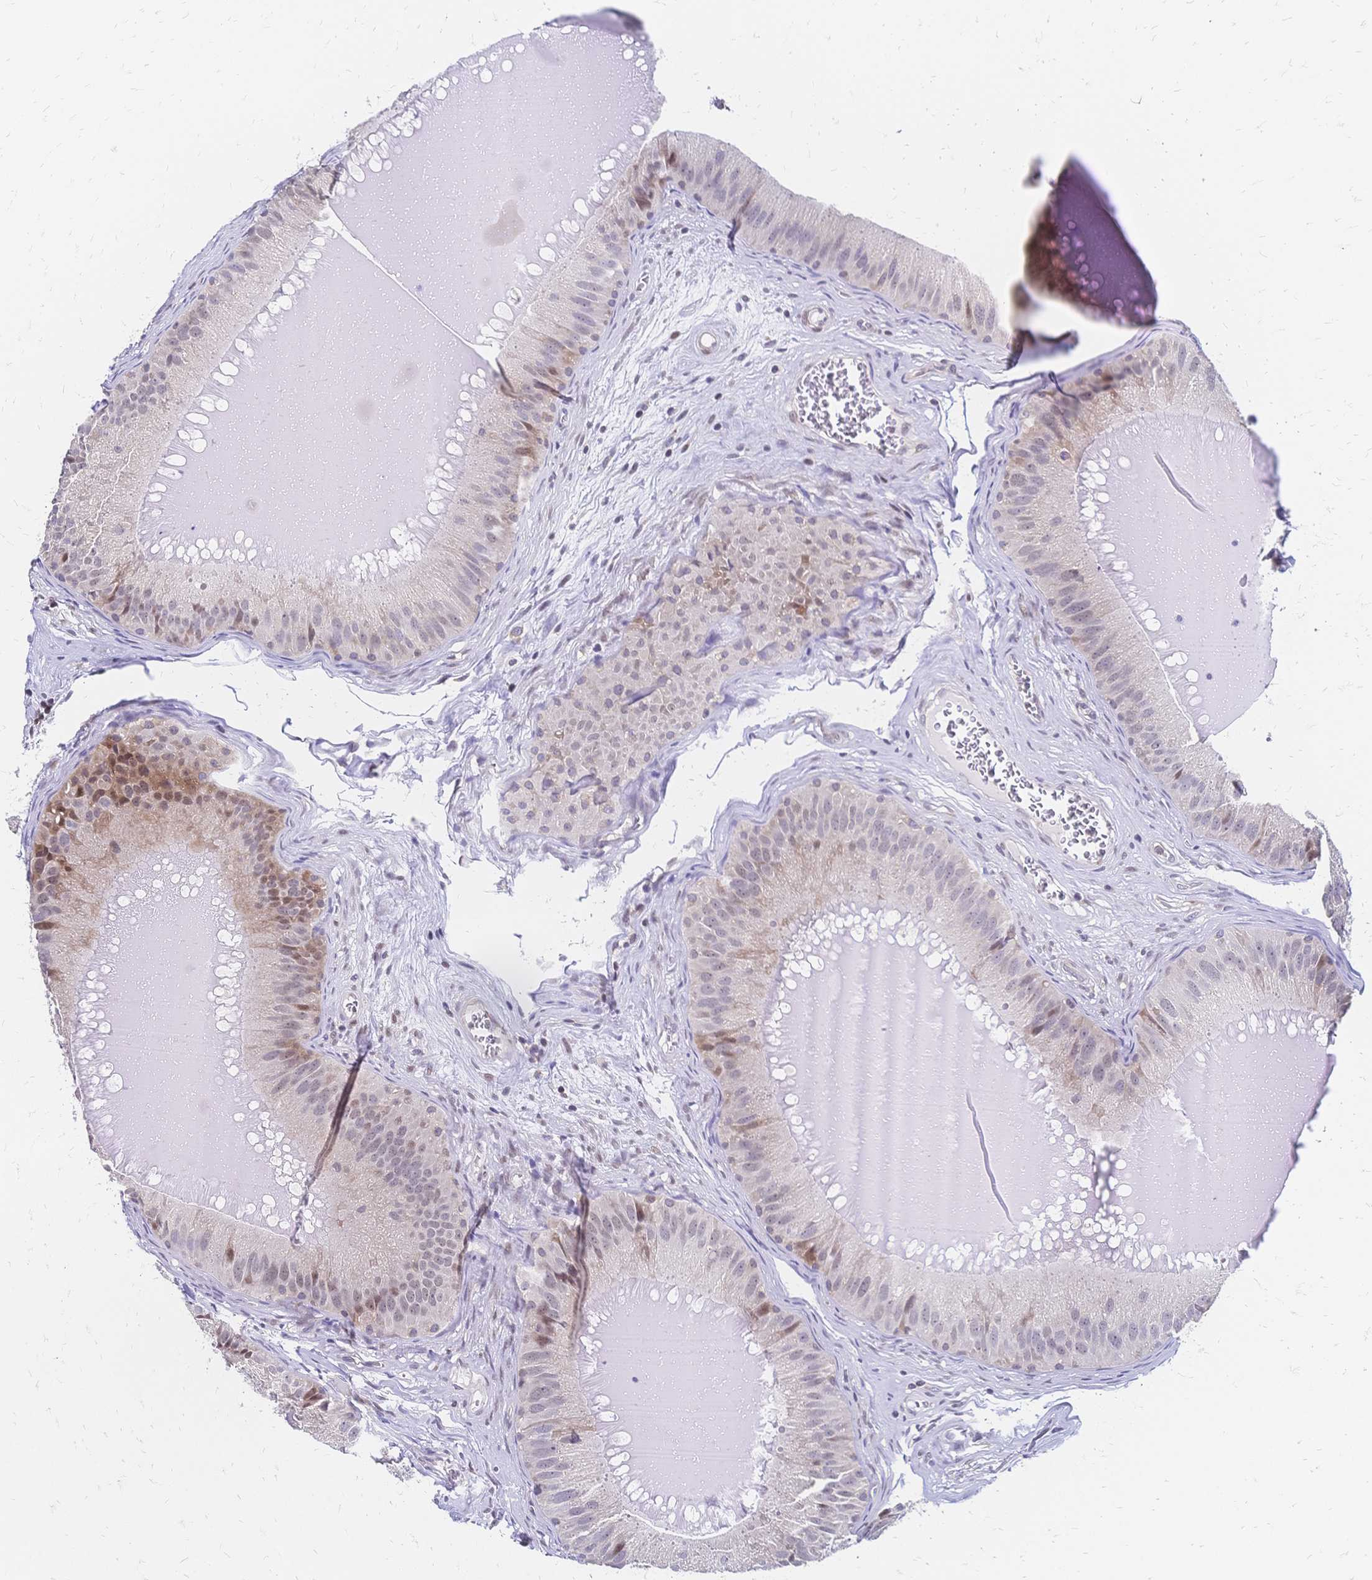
{"staining": {"intensity": "moderate", "quantity": "<25%", "location": "nuclear"}, "tissue": "epididymis", "cell_type": "Glandular cells", "image_type": "normal", "snomed": [{"axis": "morphology", "description": "Normal tissue, NOS"}, {"axis": "topography", "description": "Epididymis, spermatic cord, NOS"}], "caption": "IHC micrograph of normal epididymis: epididymis stained using immunohistochemistry shows low levels of moderate protein expression localized specifically in the nuclear of glandular cells, appearing as a nuclear brown color.", "gene": "CBX7", "patient": {"sex": "male", "age": 39}}